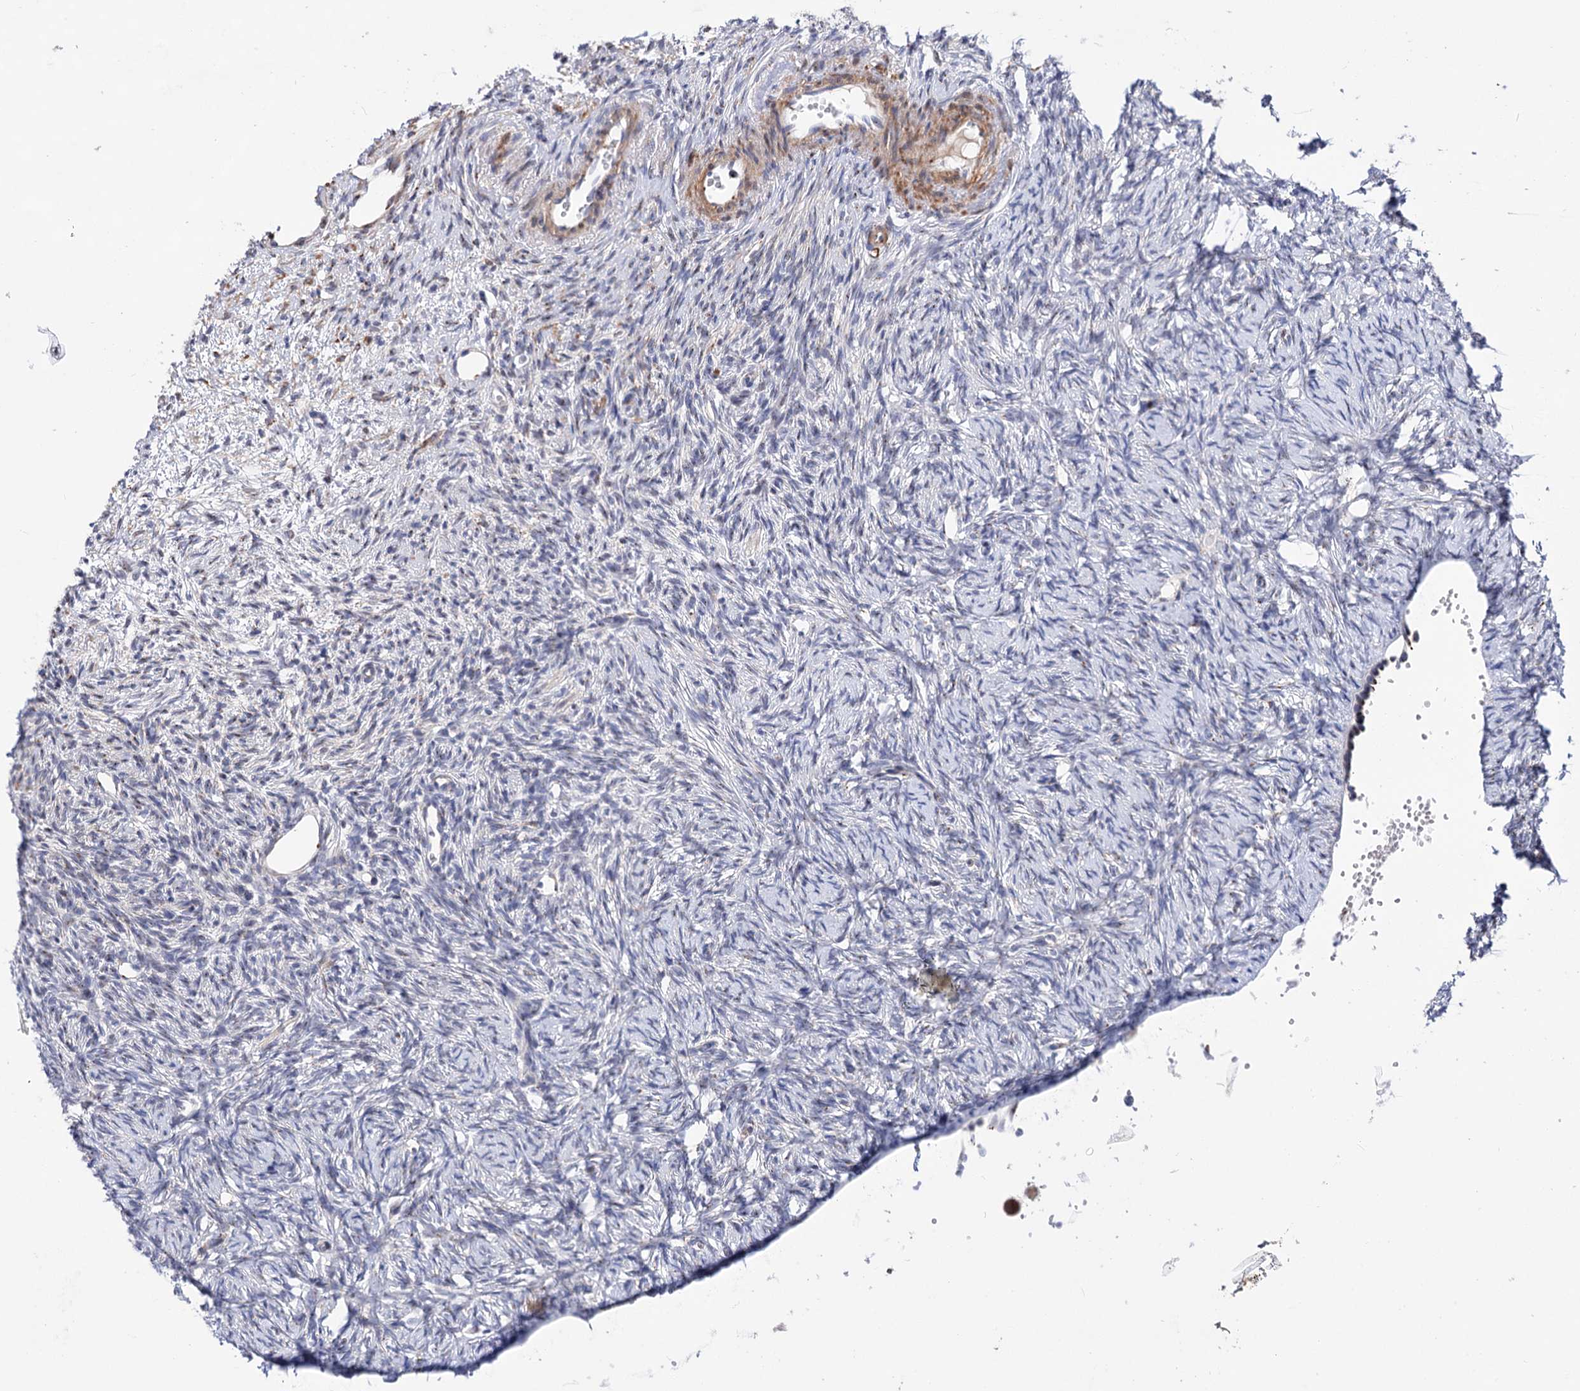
{"staining": {"intensity": "moderate", "quantity": "25%-75%", "location": "cytoplasmic/membranous"}, "tissue": "ovary", "cell_type": "Ovarian stroma cells", "image_type": "normal", "snomed": [{"axis": "morphology", "description": "Normal tissue, NOS"}, {"axis": "topography", "description": "Ovary"}], "caption": "Ovary stained with DAB IHC displays medium levels of moderate cytoplasmic/membranous positivity in approximately 25%-75% of ovarian stroma cells.", "gene": "C11orf96", "patient": {"sex": "female", "age": 51}}